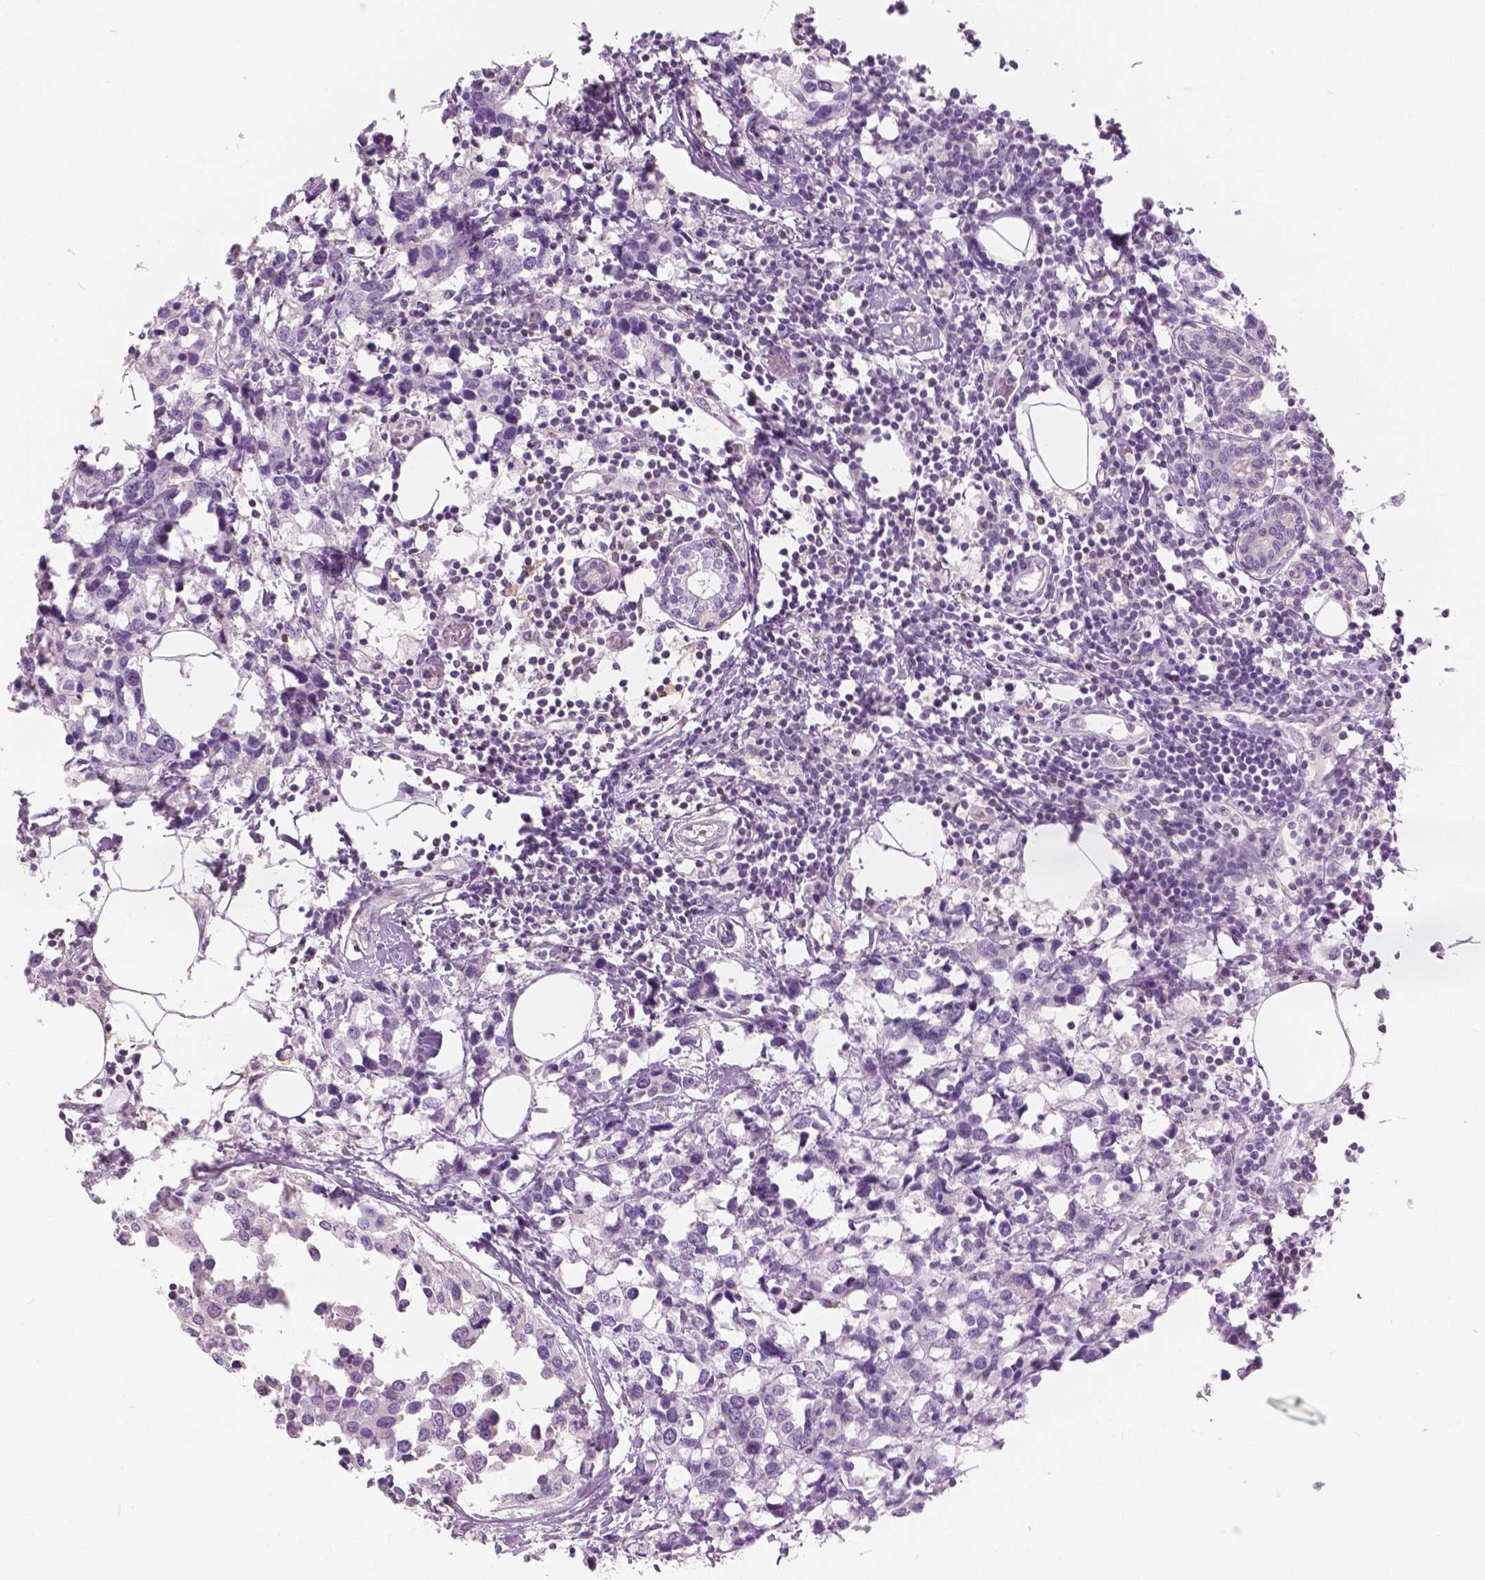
{"staining": {"intensity": "negative", "quantity": "none", "location": "none"}, "tissue": "breast cancer", "cell_type": "Tumor cells", "image_type": "cancer", "snomed": [{"axis": "morphology", "description": "Lobular carcinoma"}, {"axis": "topography", "description": "Breast"}], "caption": "Immunohistochemistry (IHC) micrograph of neoplastic tissue: breast lobular carcinoma stained with DAB (3,3'-diaminobenzidine) shows no significant protein staining in tumor cells.", "gene": "GALM", "patient": {"sex": "female", "age": 59}}